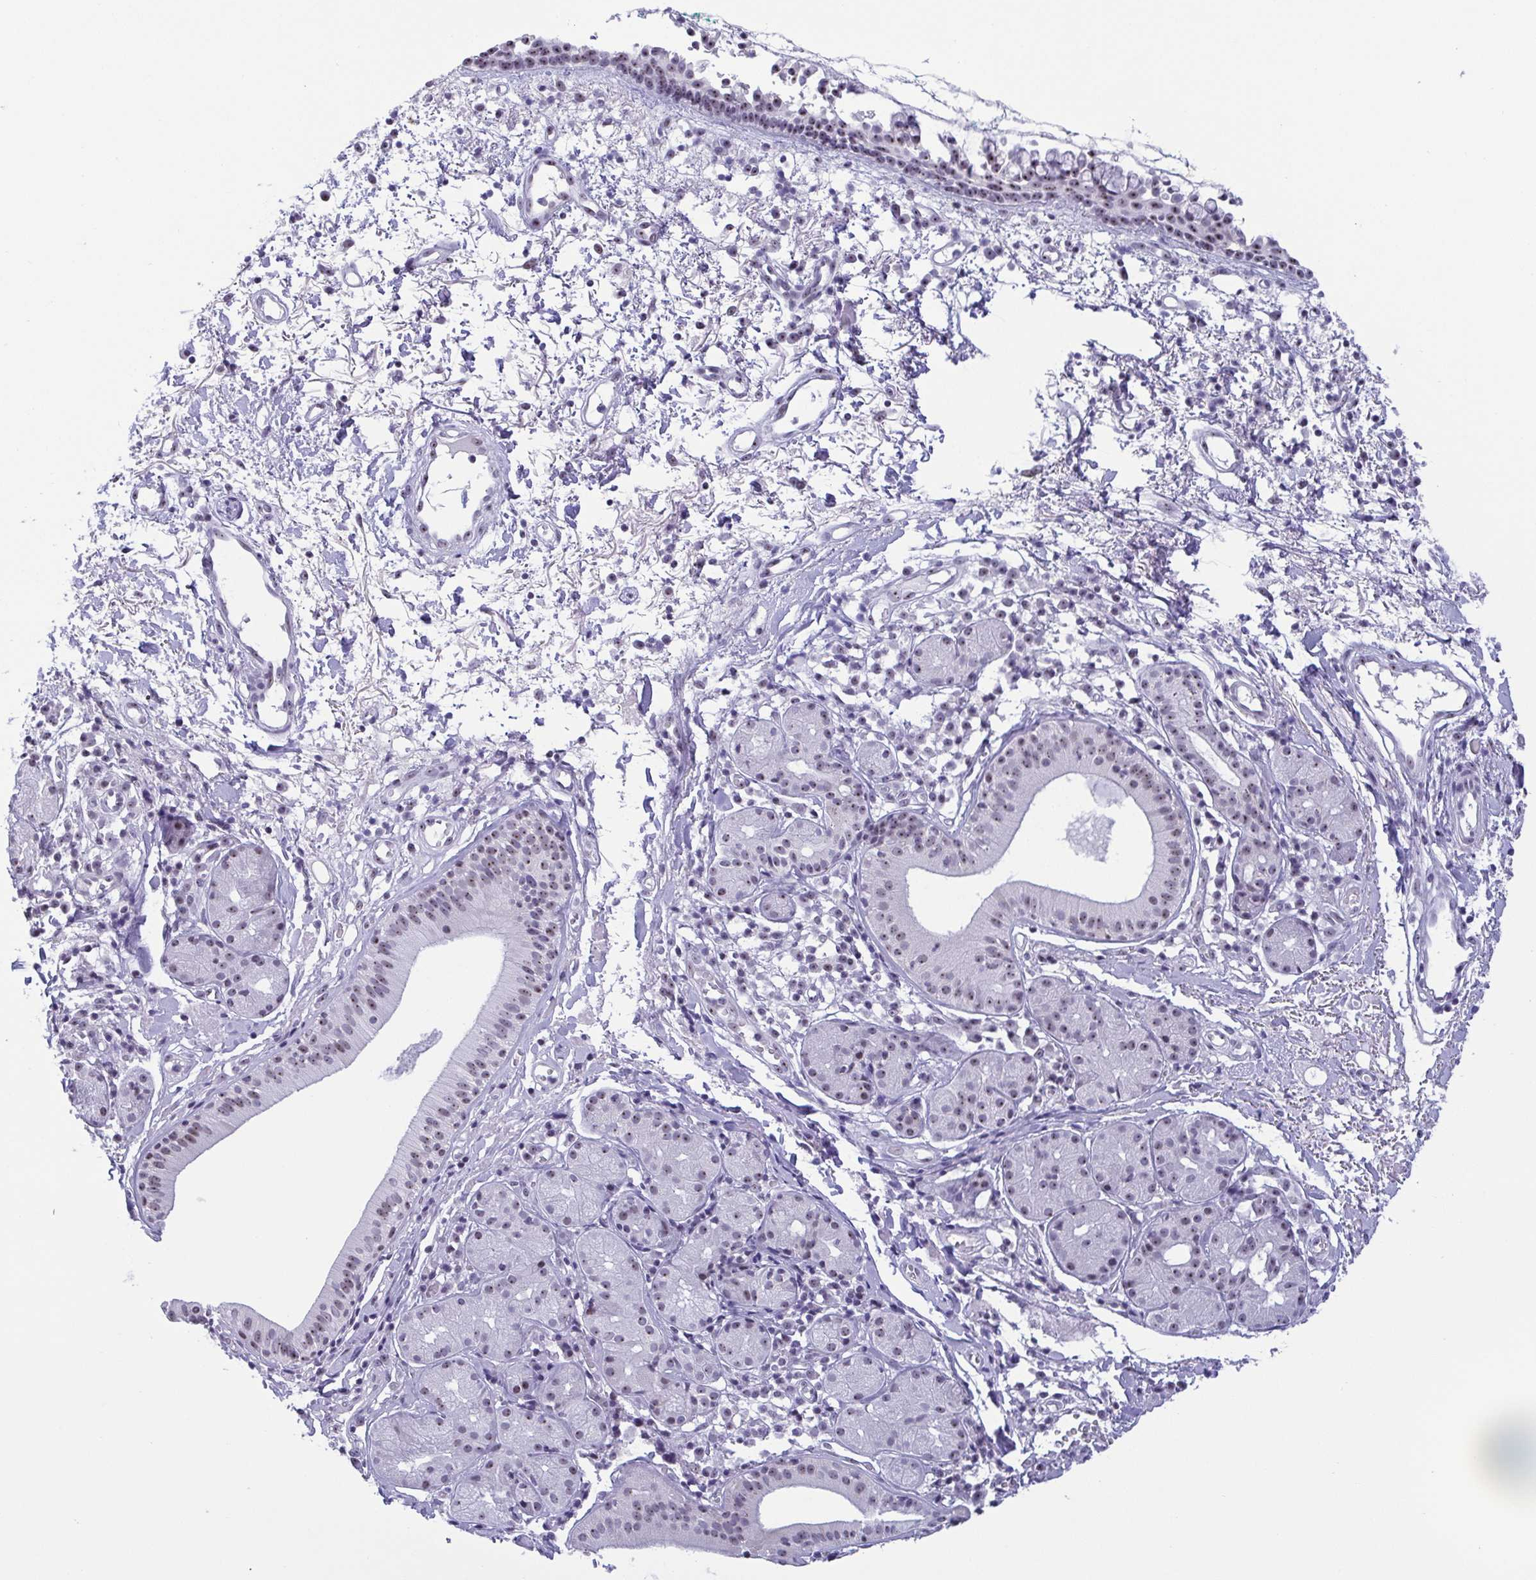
{"staining": {"intensity": "moderate", "quantity": "25%-75%", "location": "nuclear"}, "tissue": "nasopharynx", "cell_type": "Respiratory epithelial cells", "image_type": "normal", "snomed": [{"axis": "morphology", "description": "Normal tissue, NOS"}, {"axis": "morphology", "description": "Basal cell carcinoma"}, {"axis": "topography", "description": "Cartilage tissue"}, {"axis": "topography", "description": "Nasopharynx"}, {"axis": "topography", "description": "Oral tissue"}], "caption": "High-power microscopy captured an immunohistochemistry (IHC) histopathology image of normal nasopharynx, revealing moderate nuclear staining in approximately 25%-75% of respiratory epithelial cells. (DAB (3,3'-diaminobenzidine) = brown stain, brightfield microscopy at high magnification).", "gene": "BZW1", "patient": {"sex": "female", "age": 77}}